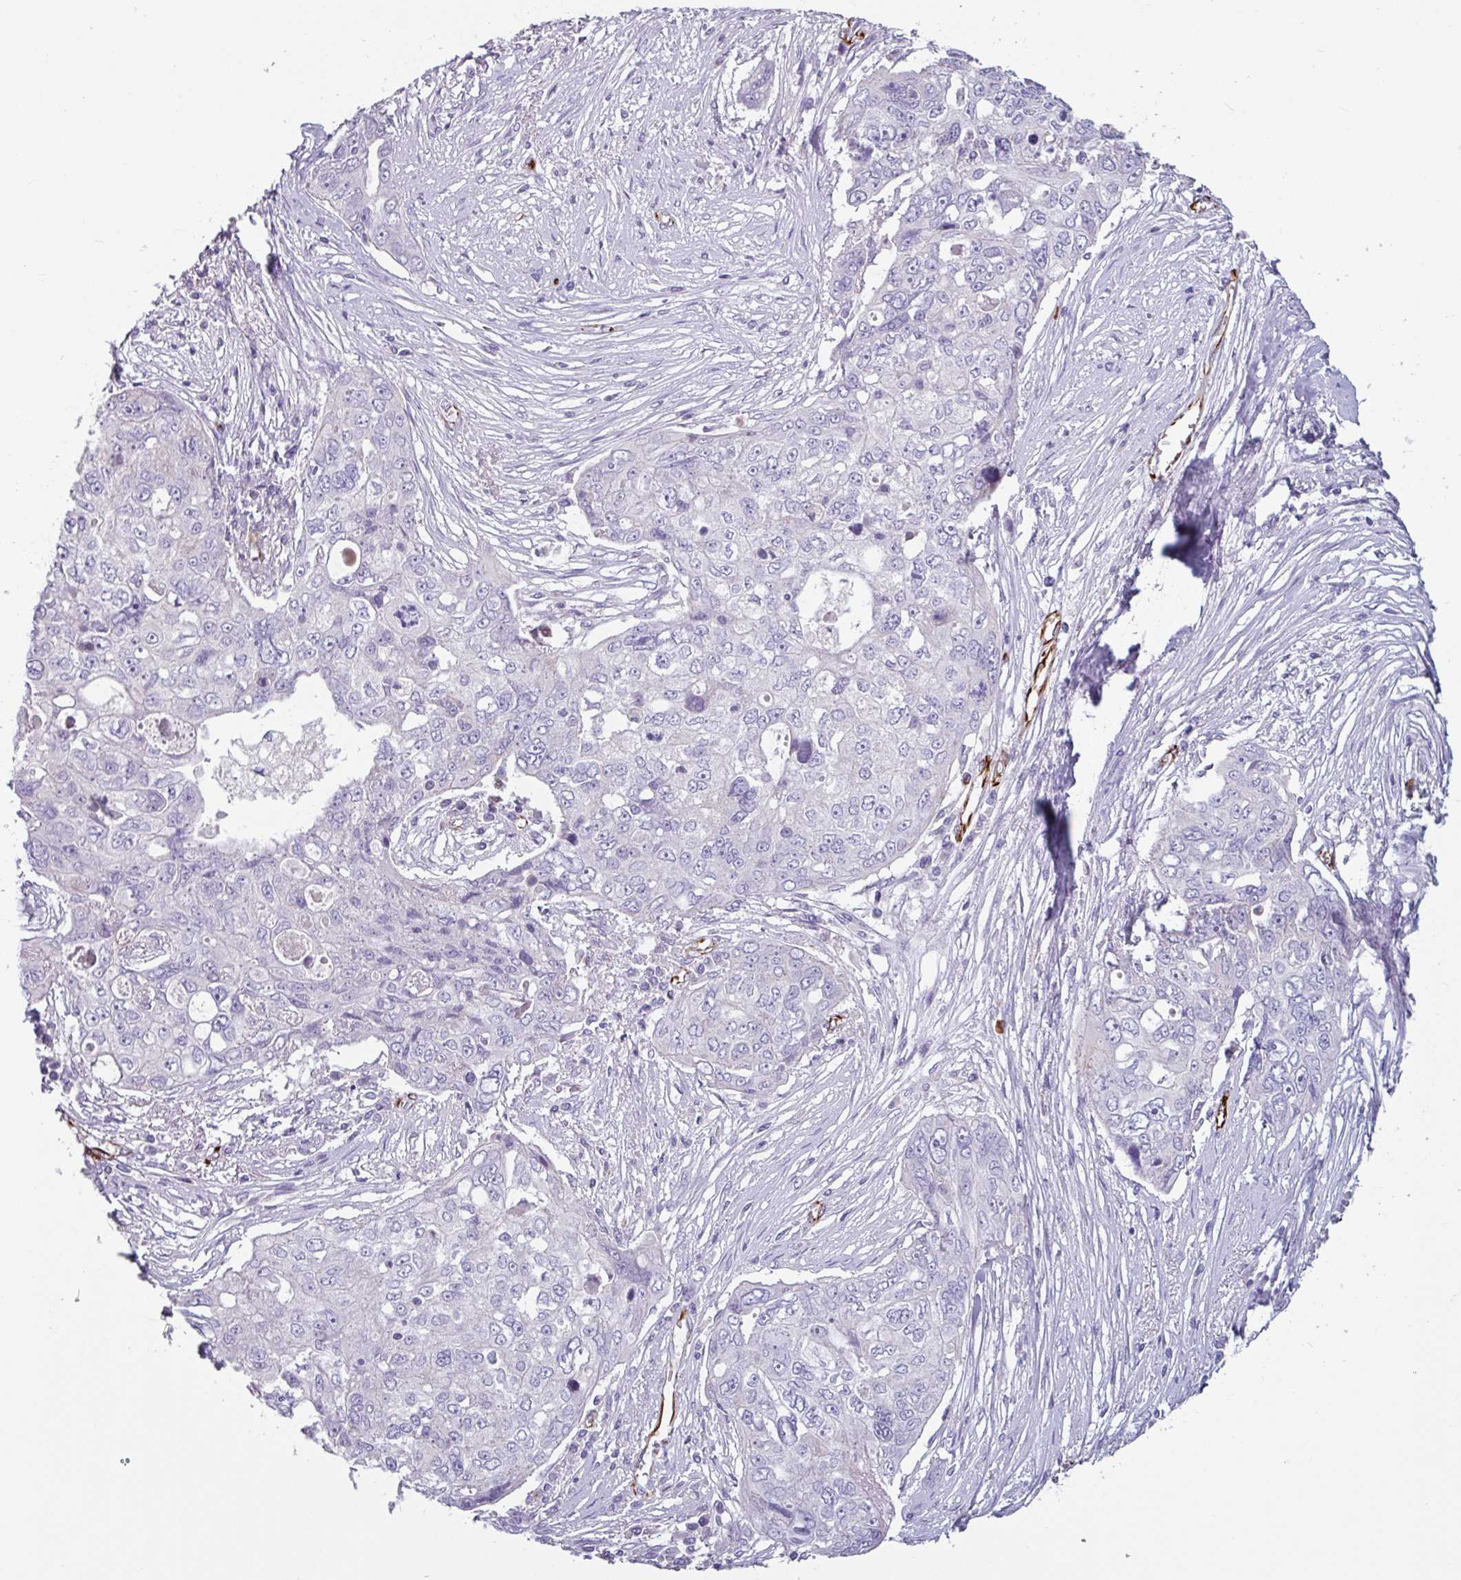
{"staining": {"intensity": "negative", "quantity": "none", "location": "none"}, "tissue": "ovarian cancer", "cell_type": "Tumor cells", "image_type": "cancer", "snomed": [{"axis": "morphology", "description": "Carcinoma, endometroid"}, {"axis": "topography", "description": "Ovary"}], "caption": "A histopathology image of human ovarian cancer (endometroid carcinoma) is negative for staining in tumor cells. (Brightfield microscopy of DAB immunohistochemistry at high magnification).", "gene": "BTD", "patient": {"sex": "female", "age": 70}}